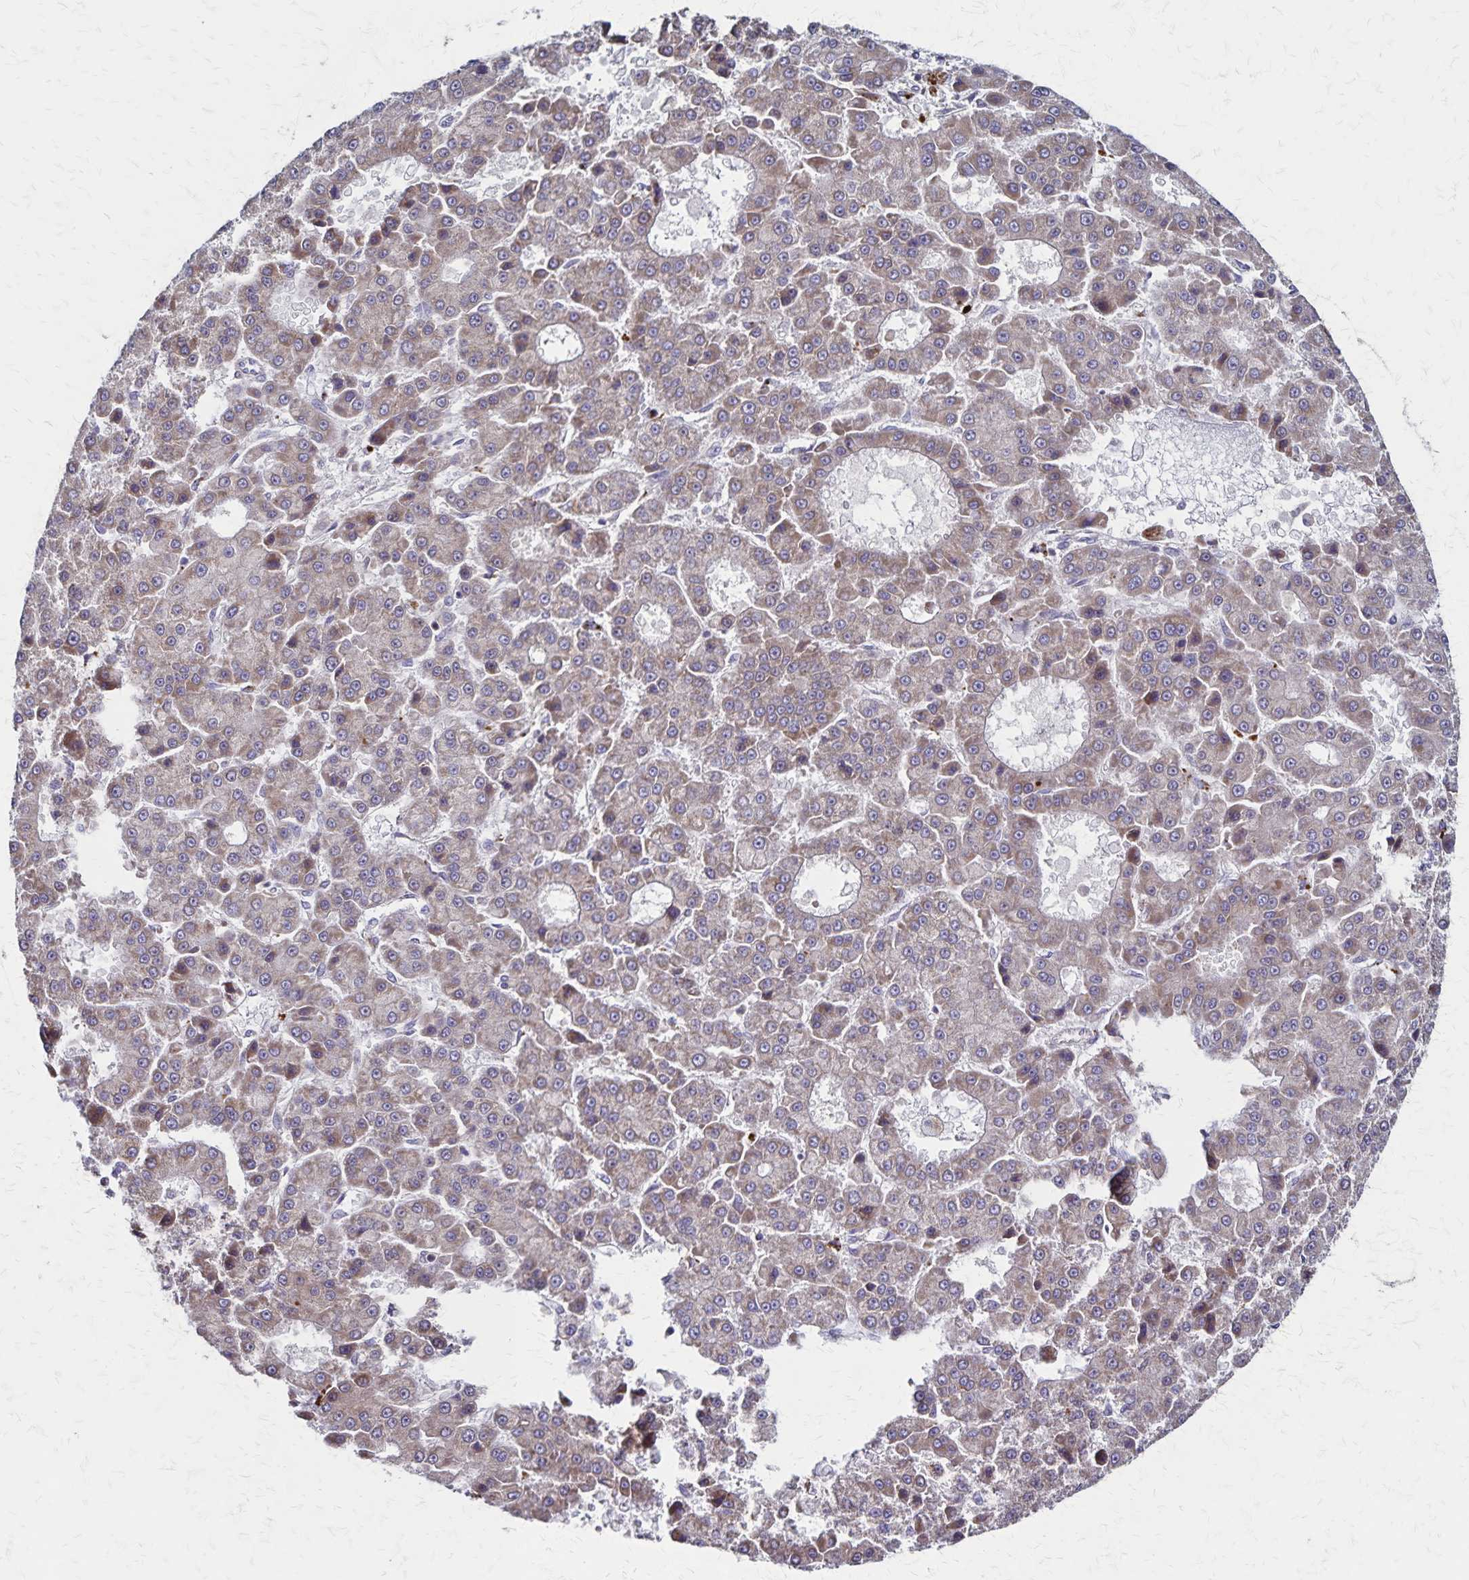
{"staining": {"intensity": "weak", "quantity": ">75%", "location": "cytoplasmic/membranous"}, "tissue": "liver cancer", "cell_type": "Tumor cells", "image_type": "cancer", "snomed": [{"axis": "morphology", "description": "Carcinoma, Hepatocellular, NOS"}, {"axis": "topography", "description": "Liver"}], "caption": "A brown stain shows weak cytoplasmic/membranous positivity of a protein in liver hepatocellular carcinoma tumor cells.", "gene": "NFS1", "patient": {"sex": "male", "age": 70}}